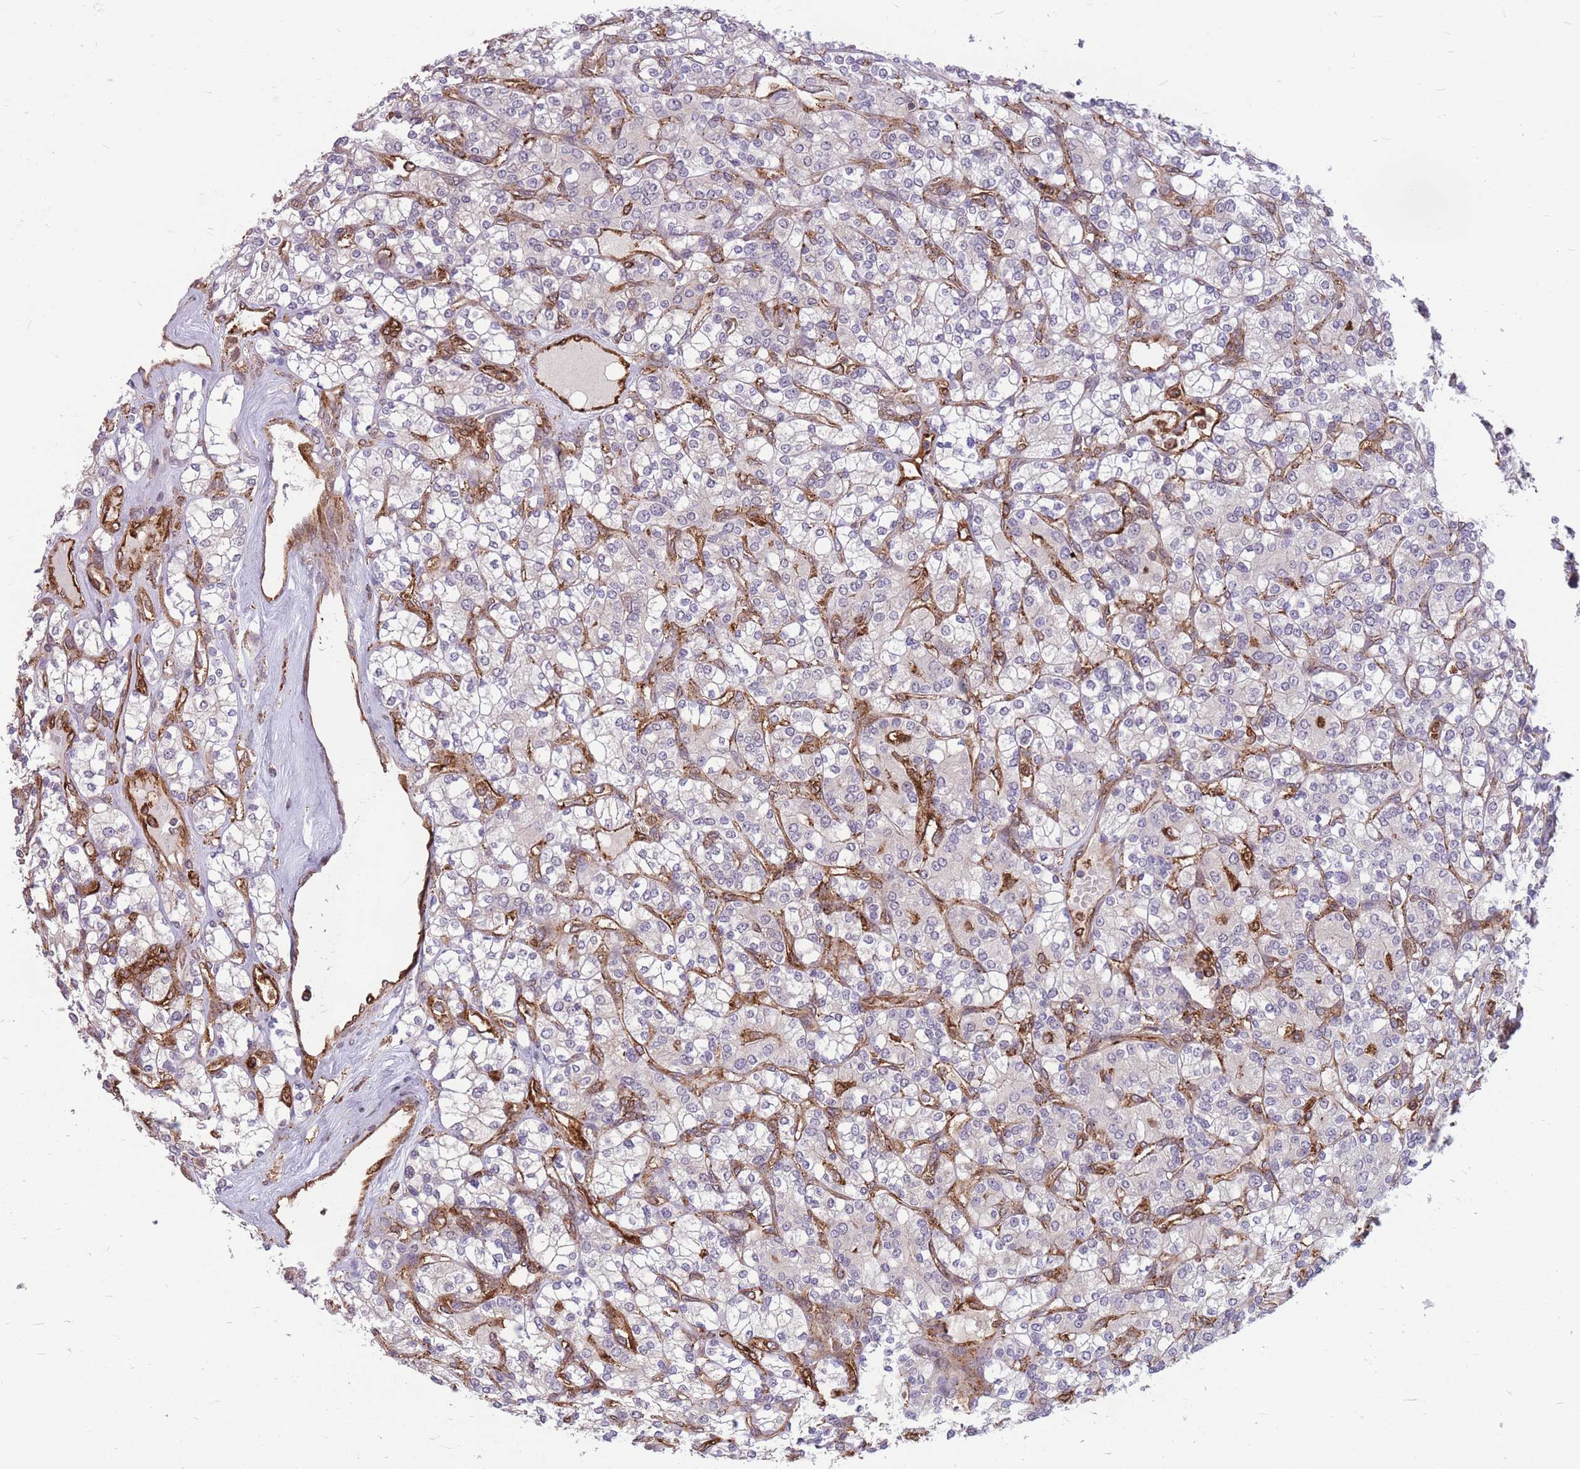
{"staining": {"intensity": "negative", "quantity": "none", "location": "none"}, "tissue": "renal cancer", "cell_type": "Tumor cells", "image_type": "cancer", "snomed": [{"axis": "morphology", "description": "Adenocarcinoma, NOS"}, {"axis": "topography", "description": "Kidney"}], "caption": "Renal adenocarcinoma was stained to show a protein in brown. There is no significant positivity in tumor cells. Brightfield microscopy of immunohistochemistry stained with DAB (brown) and hematoxylin (blue), captured at high magnification.", "gene": "TCF20", "patient": {"sex": "male", "age": 77}}